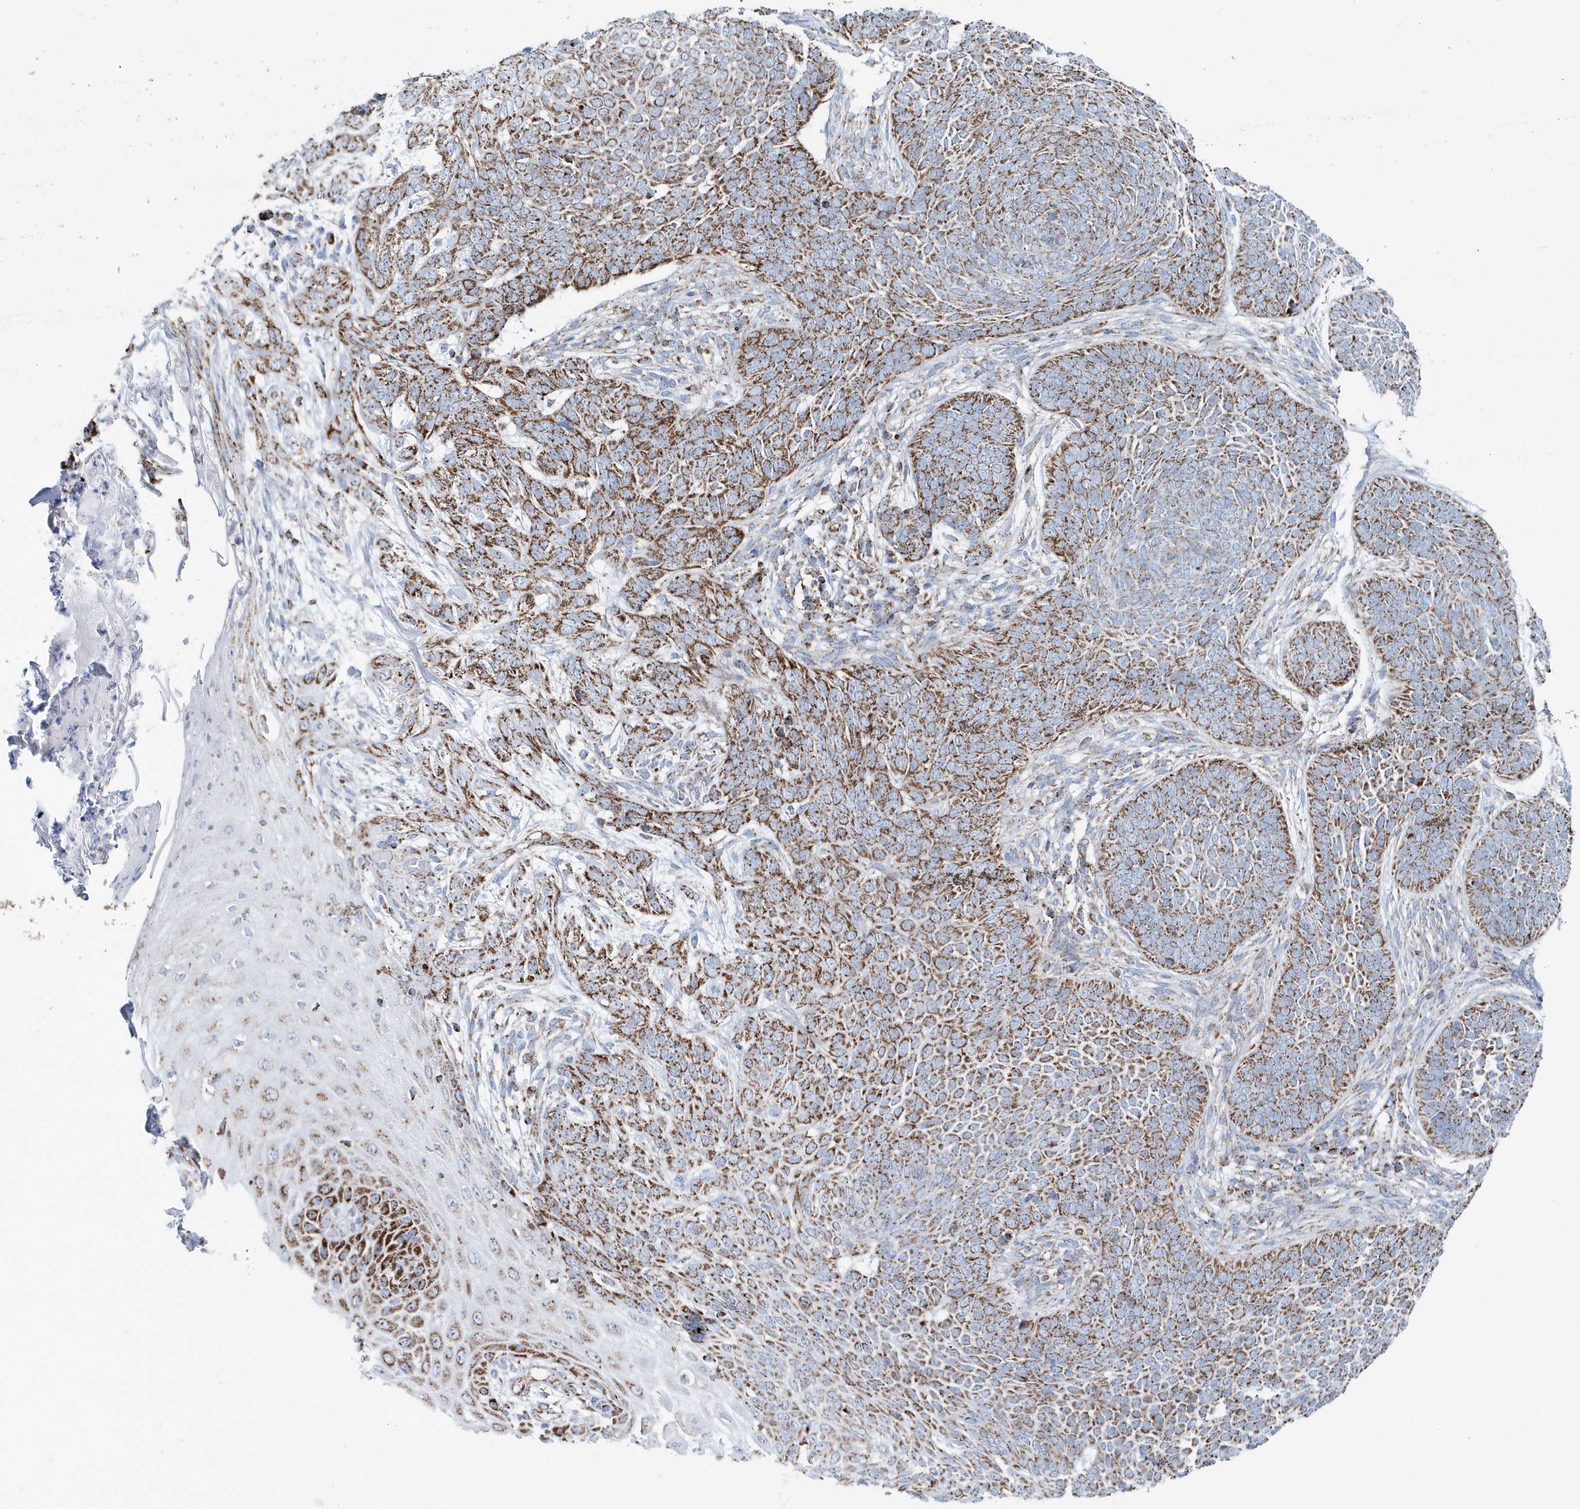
{"staining": {"intensity": "moderate", "quantity": "25%-75%", "location": "cytoplasmic/membranous"}, "tissue": "skin cancer", "cell_type": "Tumor cells", "image_type": "cancer", "snomed": [{"axis": "morphology", "description": "Basal cell carcinoma"}, {"axis": "topography", "description": "Skin"}], "caption": "An immunohistochemistry micrograph of tumor tissue is shown. Protein staining in brown shows moderate cytoplasmic/membranous positivity in skin cancer within tumor cells.", "gene": "TMCO6", "patient": {"sex": "male", "age": 85}}